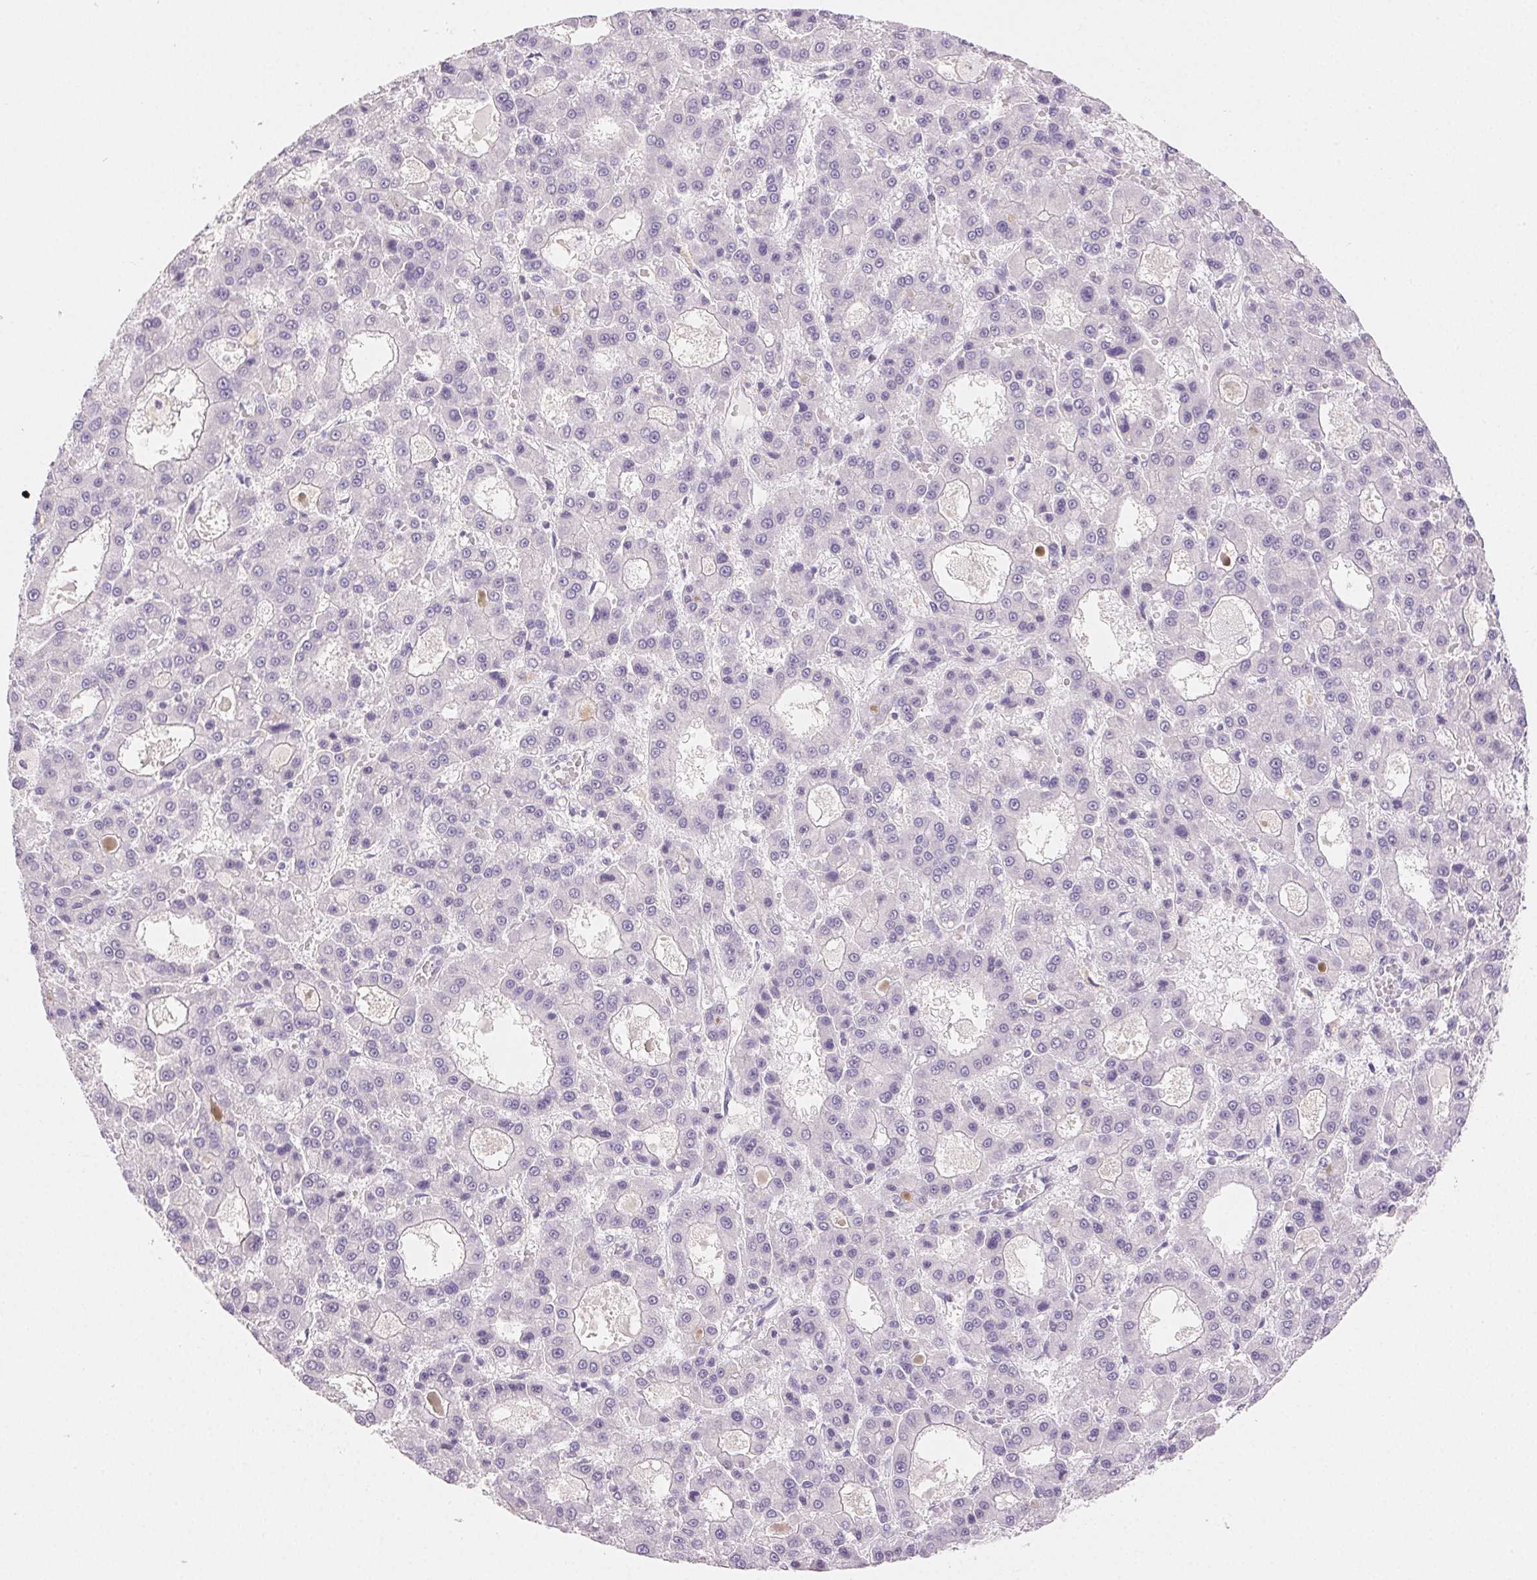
{"staining": {"intensity": "negative", "quantity": "none", "location": "none"}, "tissue": "liver cancer", "cell_type": "Tumor cells", "image_type": "cancer", "snomed": [{"axis": "morphology", "description": "Carcinoma, Hepatocellular, NOS"}, {"axis": "topography", "description": "Liver"}], "caption": "IHC of liver cancer (hepatocellular carcinoma) reveals no positivity in tumor cells.", "gene": "BPIFB2", "patient": {"sex": "male", "age": 70}}